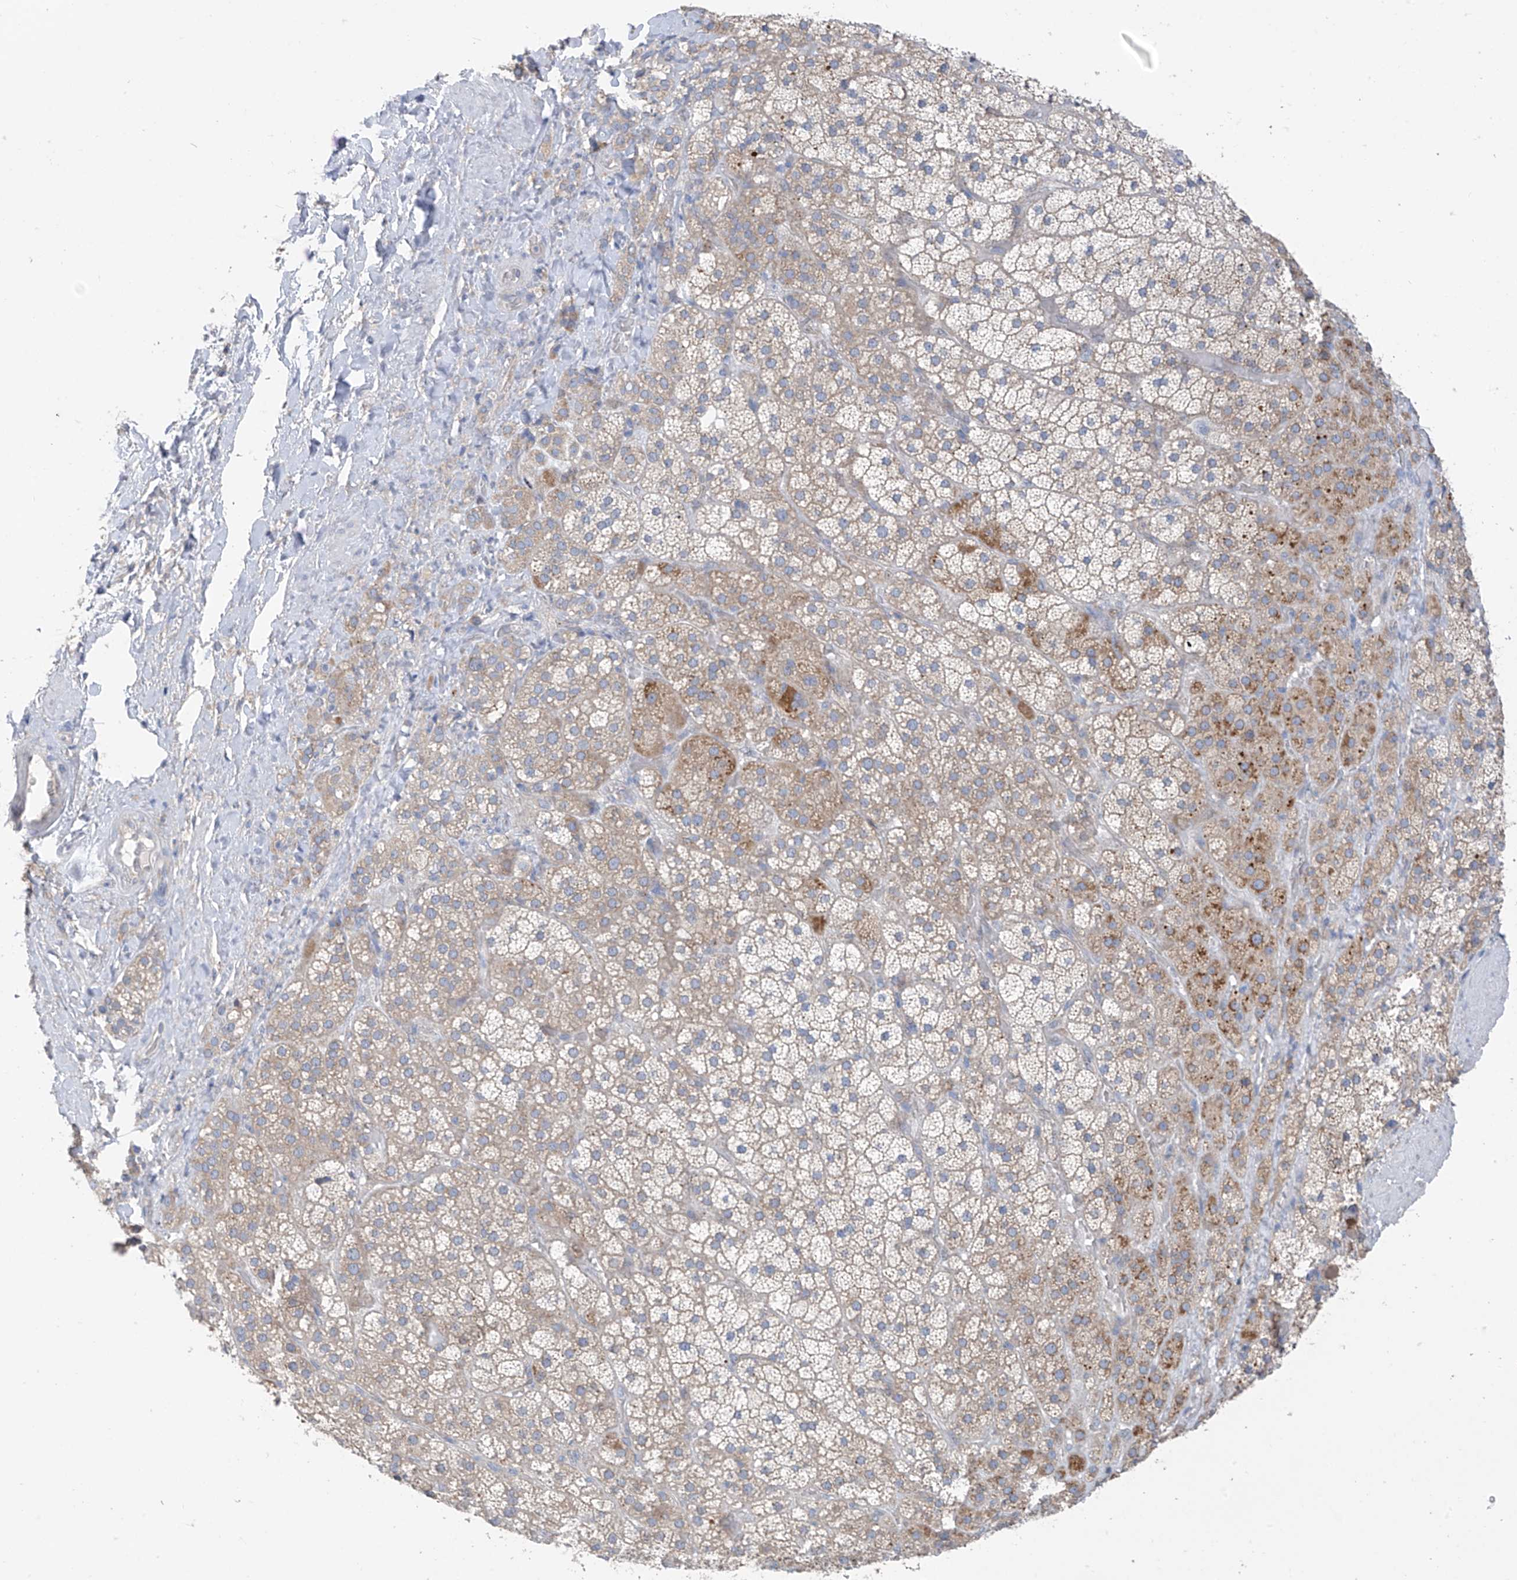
{"staining": {"intensity": "moderate", "quantity": "25%-75%", "location": "cytoplasmic/membranous"}, "tissue": "adrenal gland", "cell_type": "Glandular cells", "image_type": "normal", "snomed": [{"axis": "morphology", "description": "Normal tissue, NOS"}, {"axis": "topography", "description": "Adrenal gland"}], "caption": "An image of human adrenal gland stained for a protein displays moderate cytoplasmic/membranous brown staining in glandular cells.", "gene": "RPL4", "patient": {"sex": "male", "age": 57}}